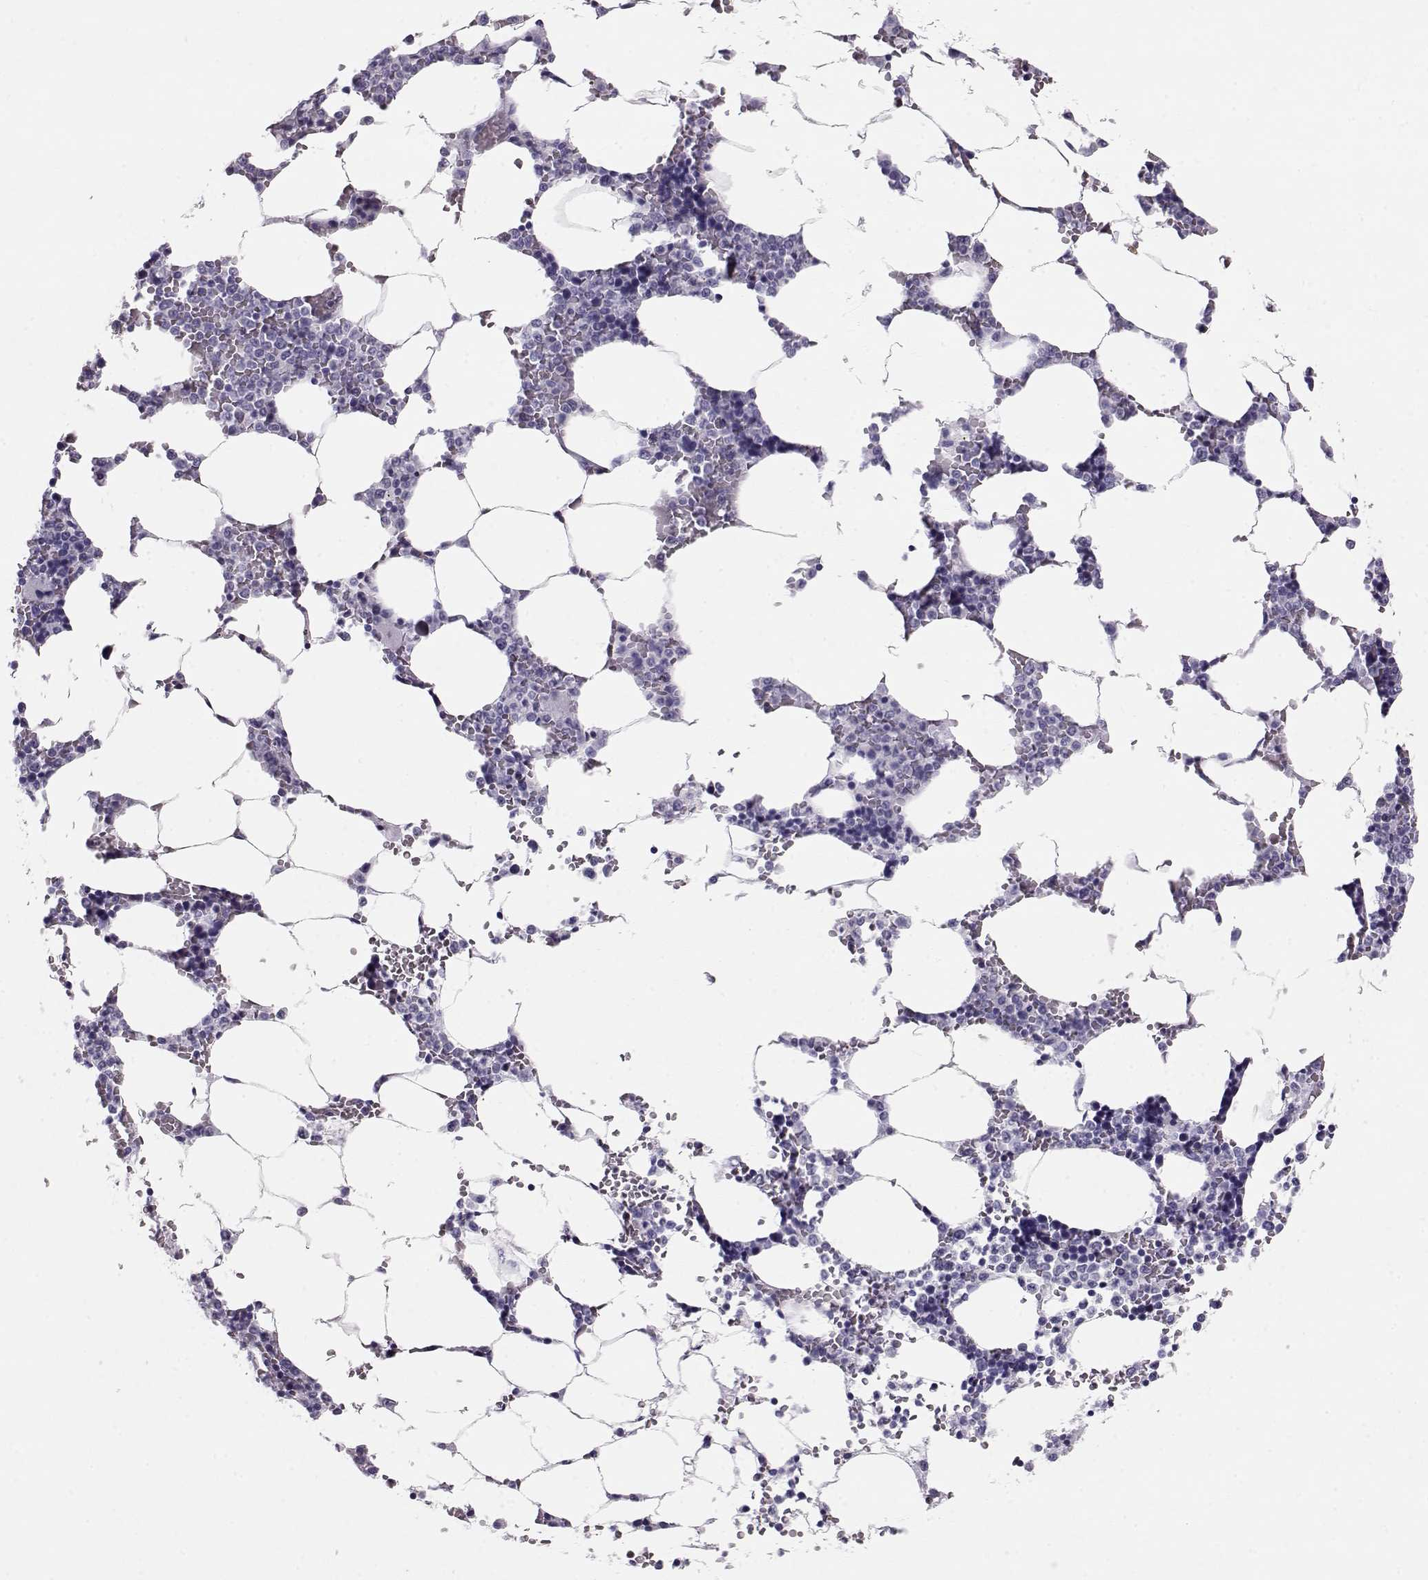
{"staining": {"intensity": "negative", "quantity": "none", "location": "none"}, "tissue": "bone marrow", "cell_type": "Hematopoietic cells", "image_type": "normal", "snomed": [{"axis": "morphology", "description": "Normal tissue, NOS"}, {"axis": "topography", "description": "Bone marrow"}], "caption": "Hematopoietic cells are negative for brown protein staining in benign bone marrow. Nuclei are stained in blue.", "gene": "RD3", "patient": {"sex": "male", "age": 63}}